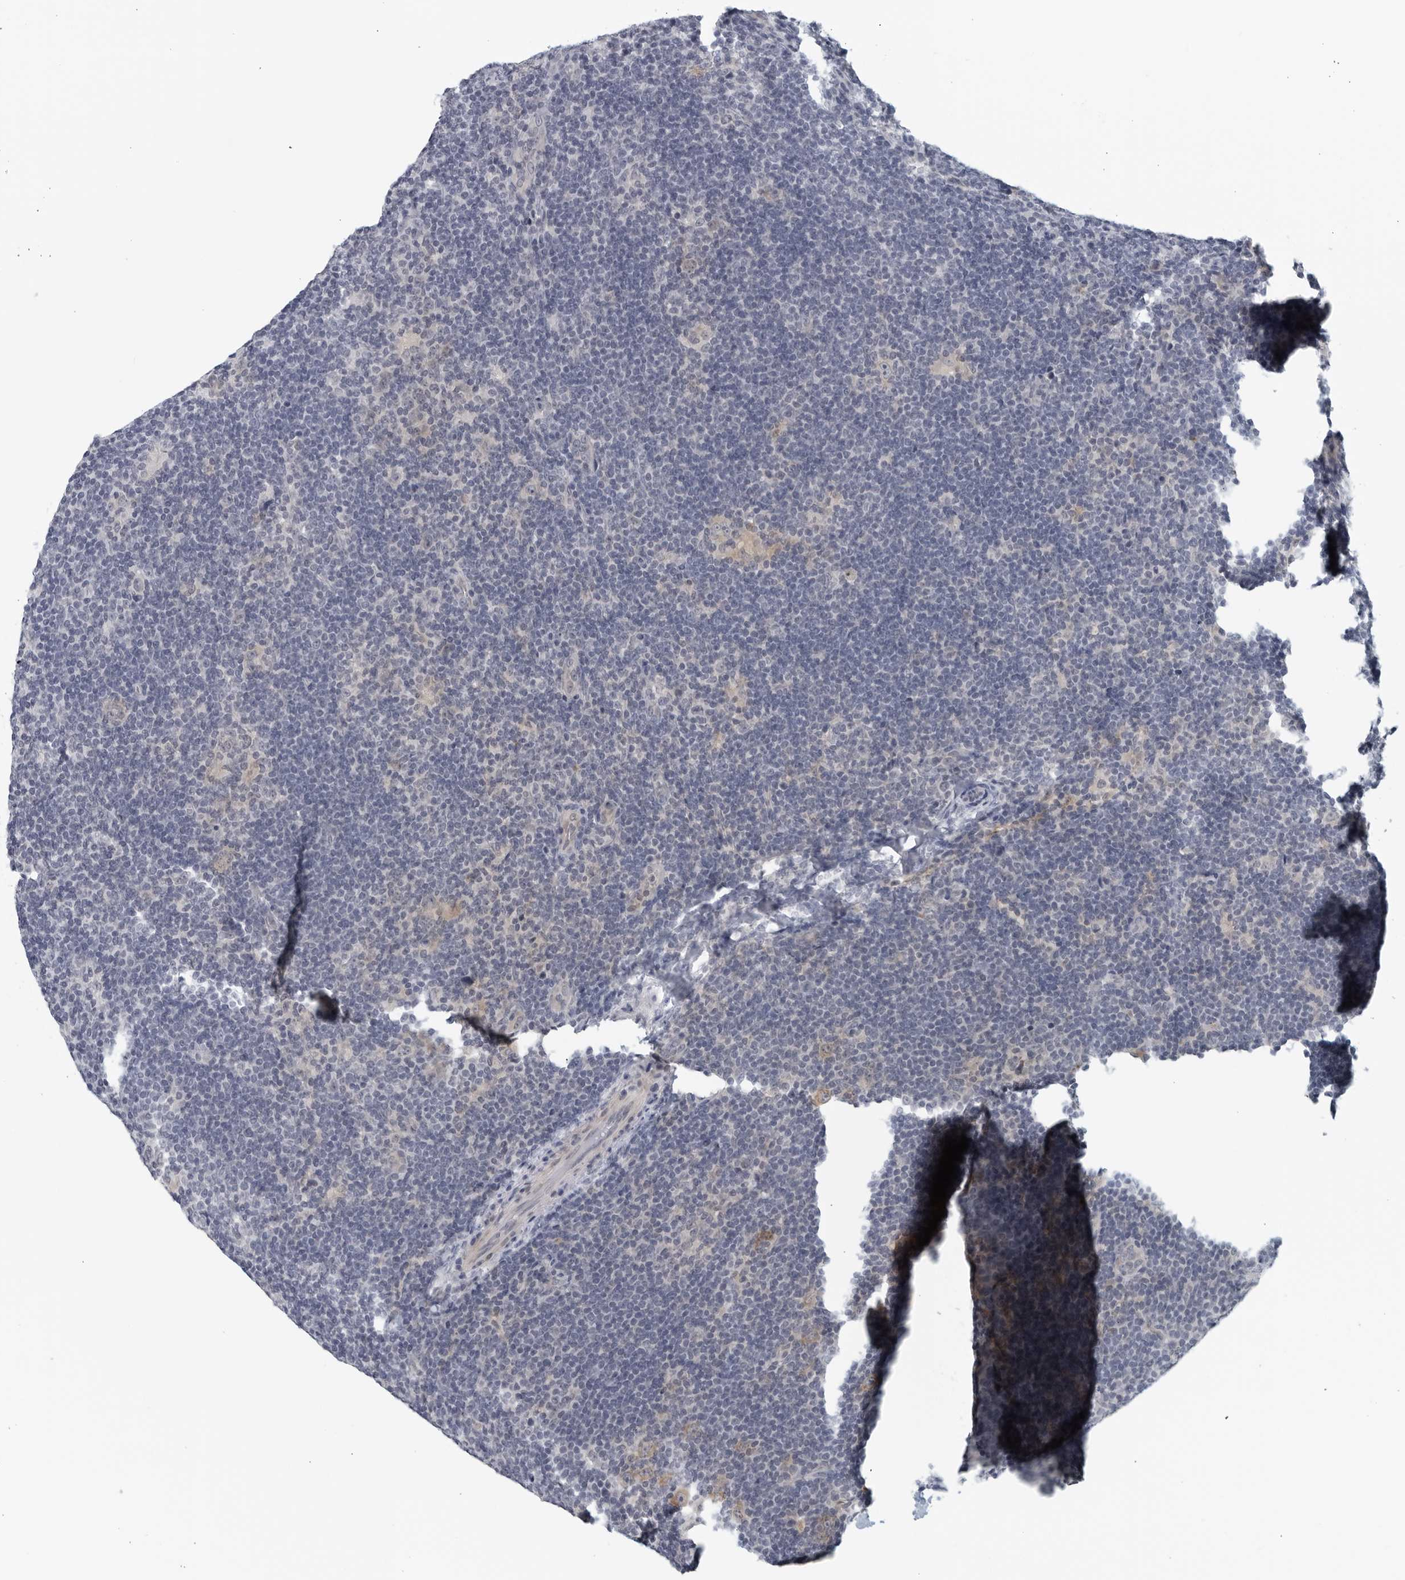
{"staining": {"intensity": "negative", "quantity": "none", "location": "none"}, "tissue": "lymphoma", "cell_type": "Tumor cells", "image_type": "cancer", "snomed": [{"axis": "morphology", "description": "Hodgkin's disease, NOS"}, {"axis": "topography", "description": "Lymph node"}], "caption": "Hodgkin's disease stained for a protein using IHC exhibits no staining tumor cells.", "gene": "MATN1", "patient": {"sex": "female", "age": 57}}